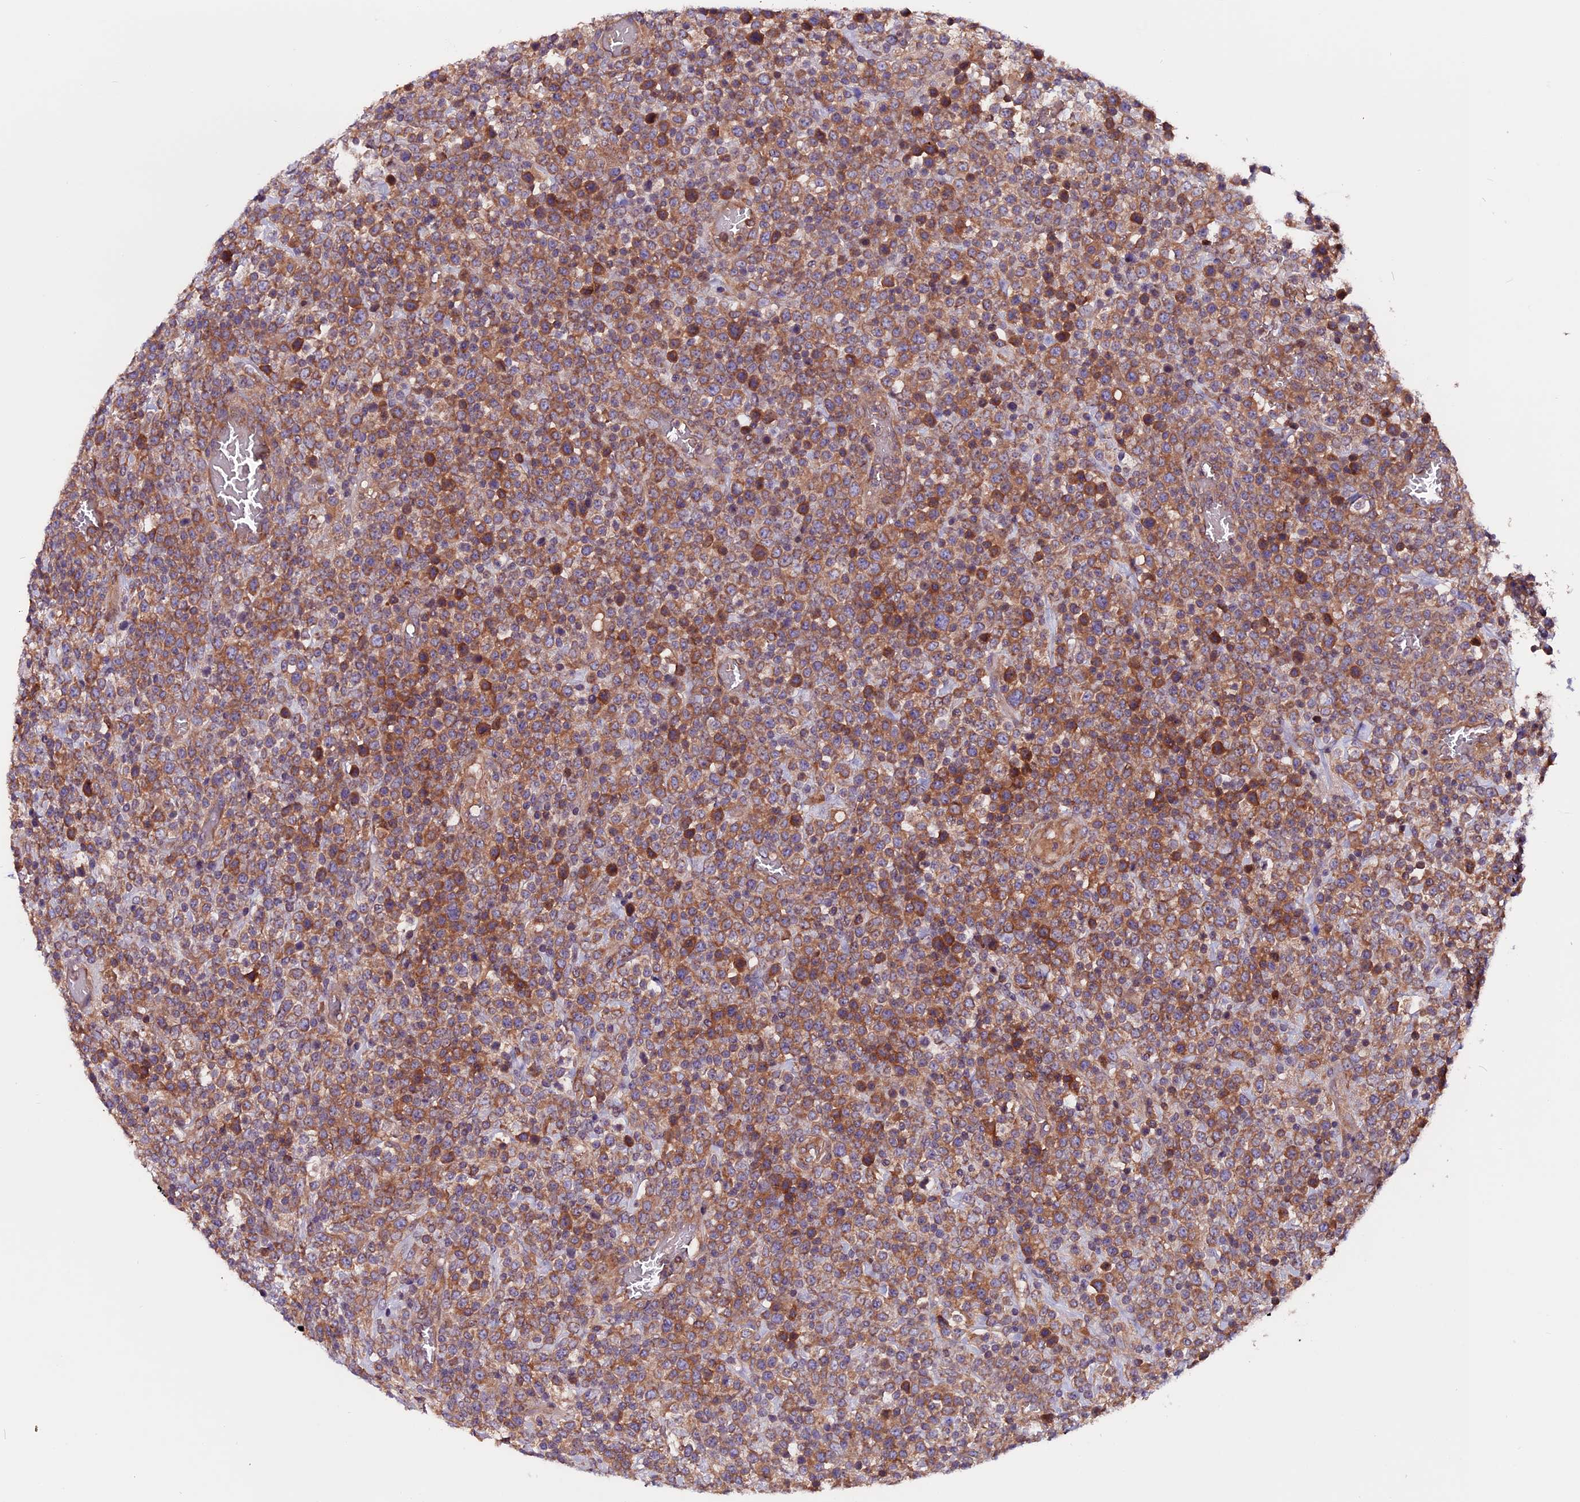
{"staining": {"intensity": "moderate", "quantity": ">75%", "location": "cytoplasmic/membranous"}, "tissue": "lymphoma", "cell_type": "Tumor cells", "image_type": "cancer", "snomed": [{"axis": "morphology", "description": "Malignant lymphoma, non-Hodgkin's type, High grade"}, {"axis": "topography", "description": "Colon"}], "caption": "High-magnification brightfield microscopy of high-grade malignant lymphoma, non-Hodgkin's type stained with DAB (3,3'-diaminobenzidine) (brown) and counterstained with hematoxylin (blue). tumor cells exhibit moderate cytoplasmic/membranous expression is seen in approximately>75% of cells. (Stains: DAB (3,3'-diaminobenzidine) in brown, nuclei in blue, Microscopy: brightfield microscopy at high magnification).", "gene": "ZNF598", "patient": {"sex": "female", "age": 53}}